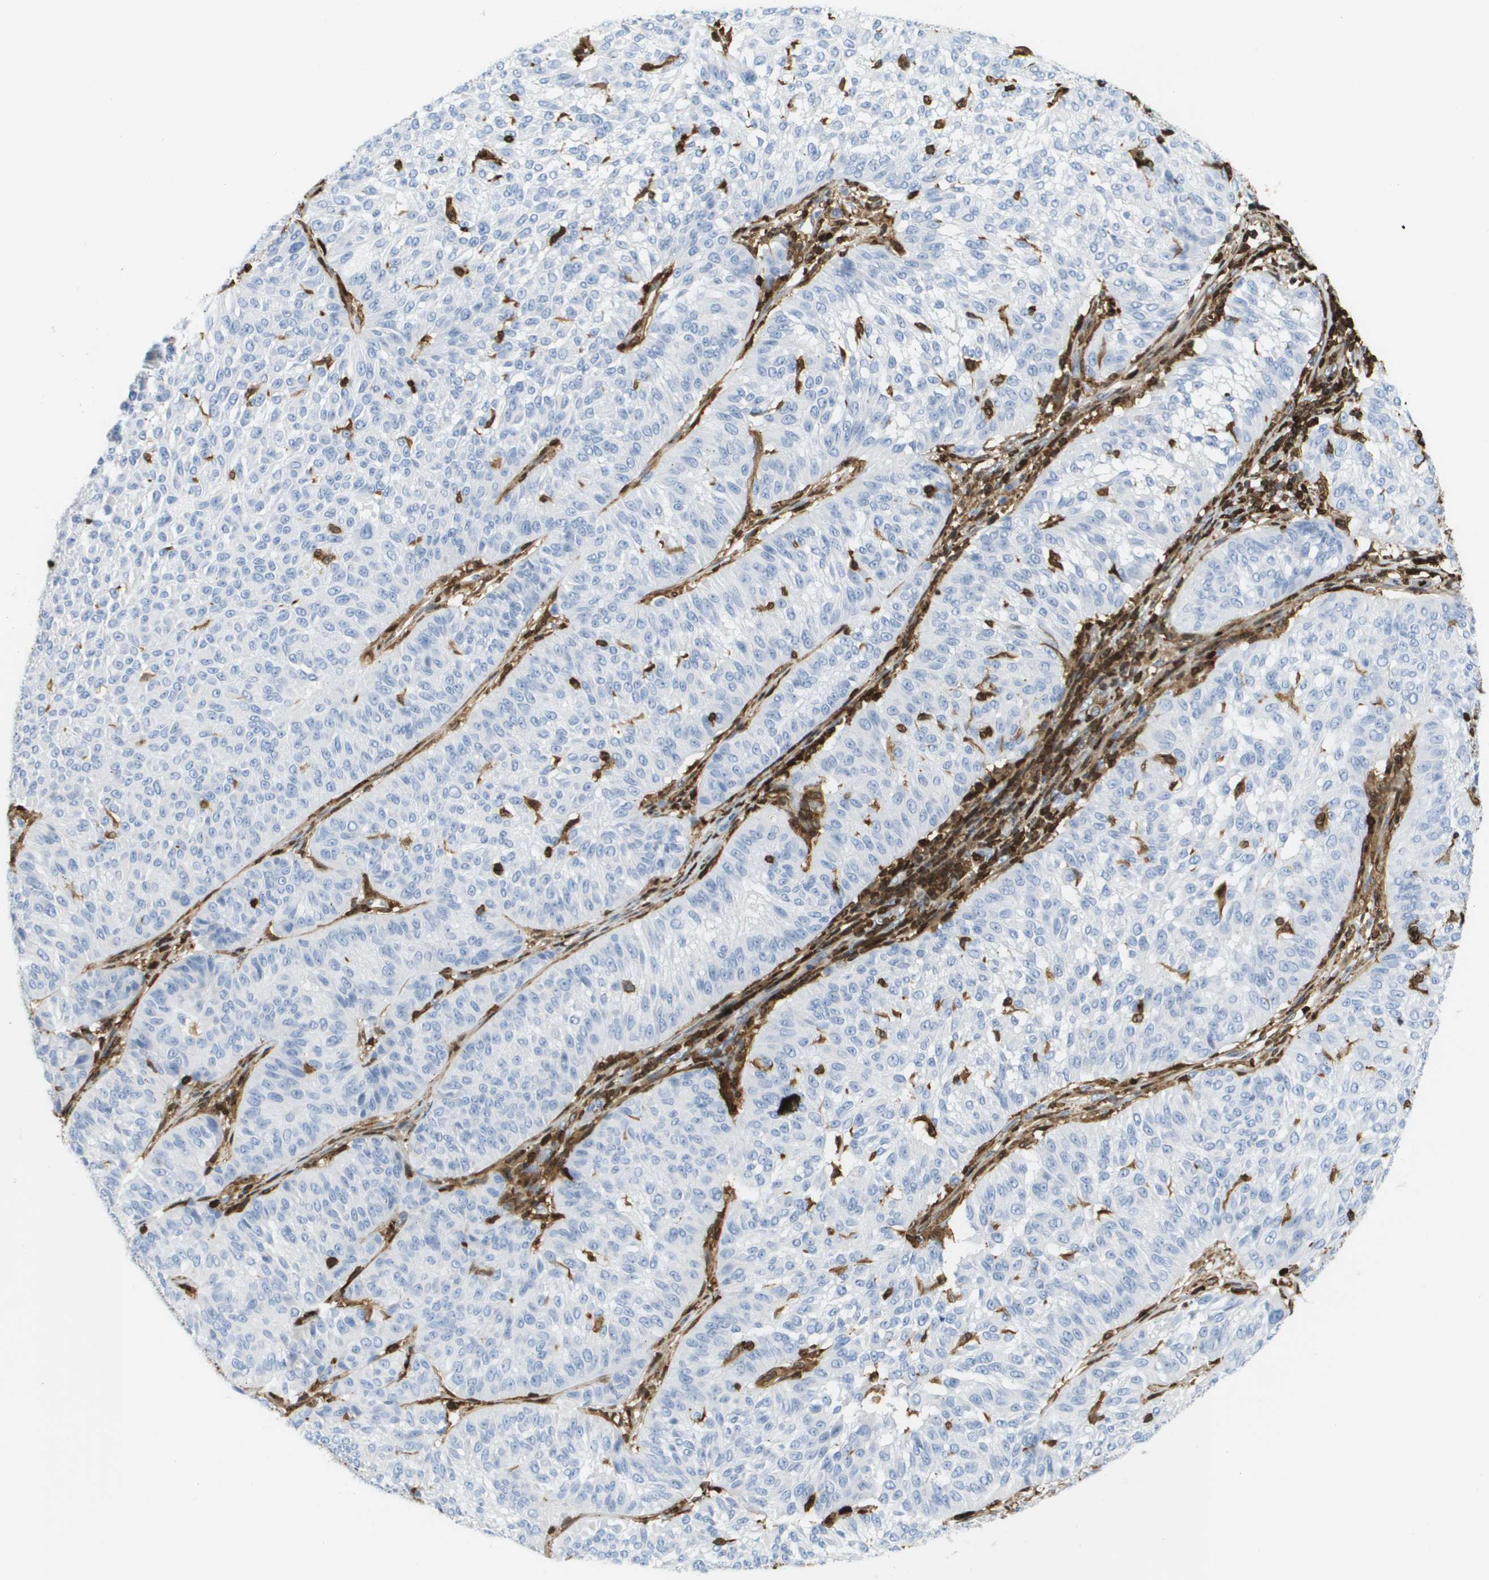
{"staining": {"intensity": "negative", "quantity": "none", "location": "none"}, "tissue": "melanoma", "cell_type": "Tumor cells", "image_type": "cancer", "snomed": [{"axis": "morphology", "description": "Malignant melanoma, NOS"}, {"axis": "topography", "description": "Skin"}], "caption": "An image of melanoma stained for a protein reveals no brown staining in tumor cells.", "gene": "DOCK5", "patient": {"sex": "female", "age": 72}}